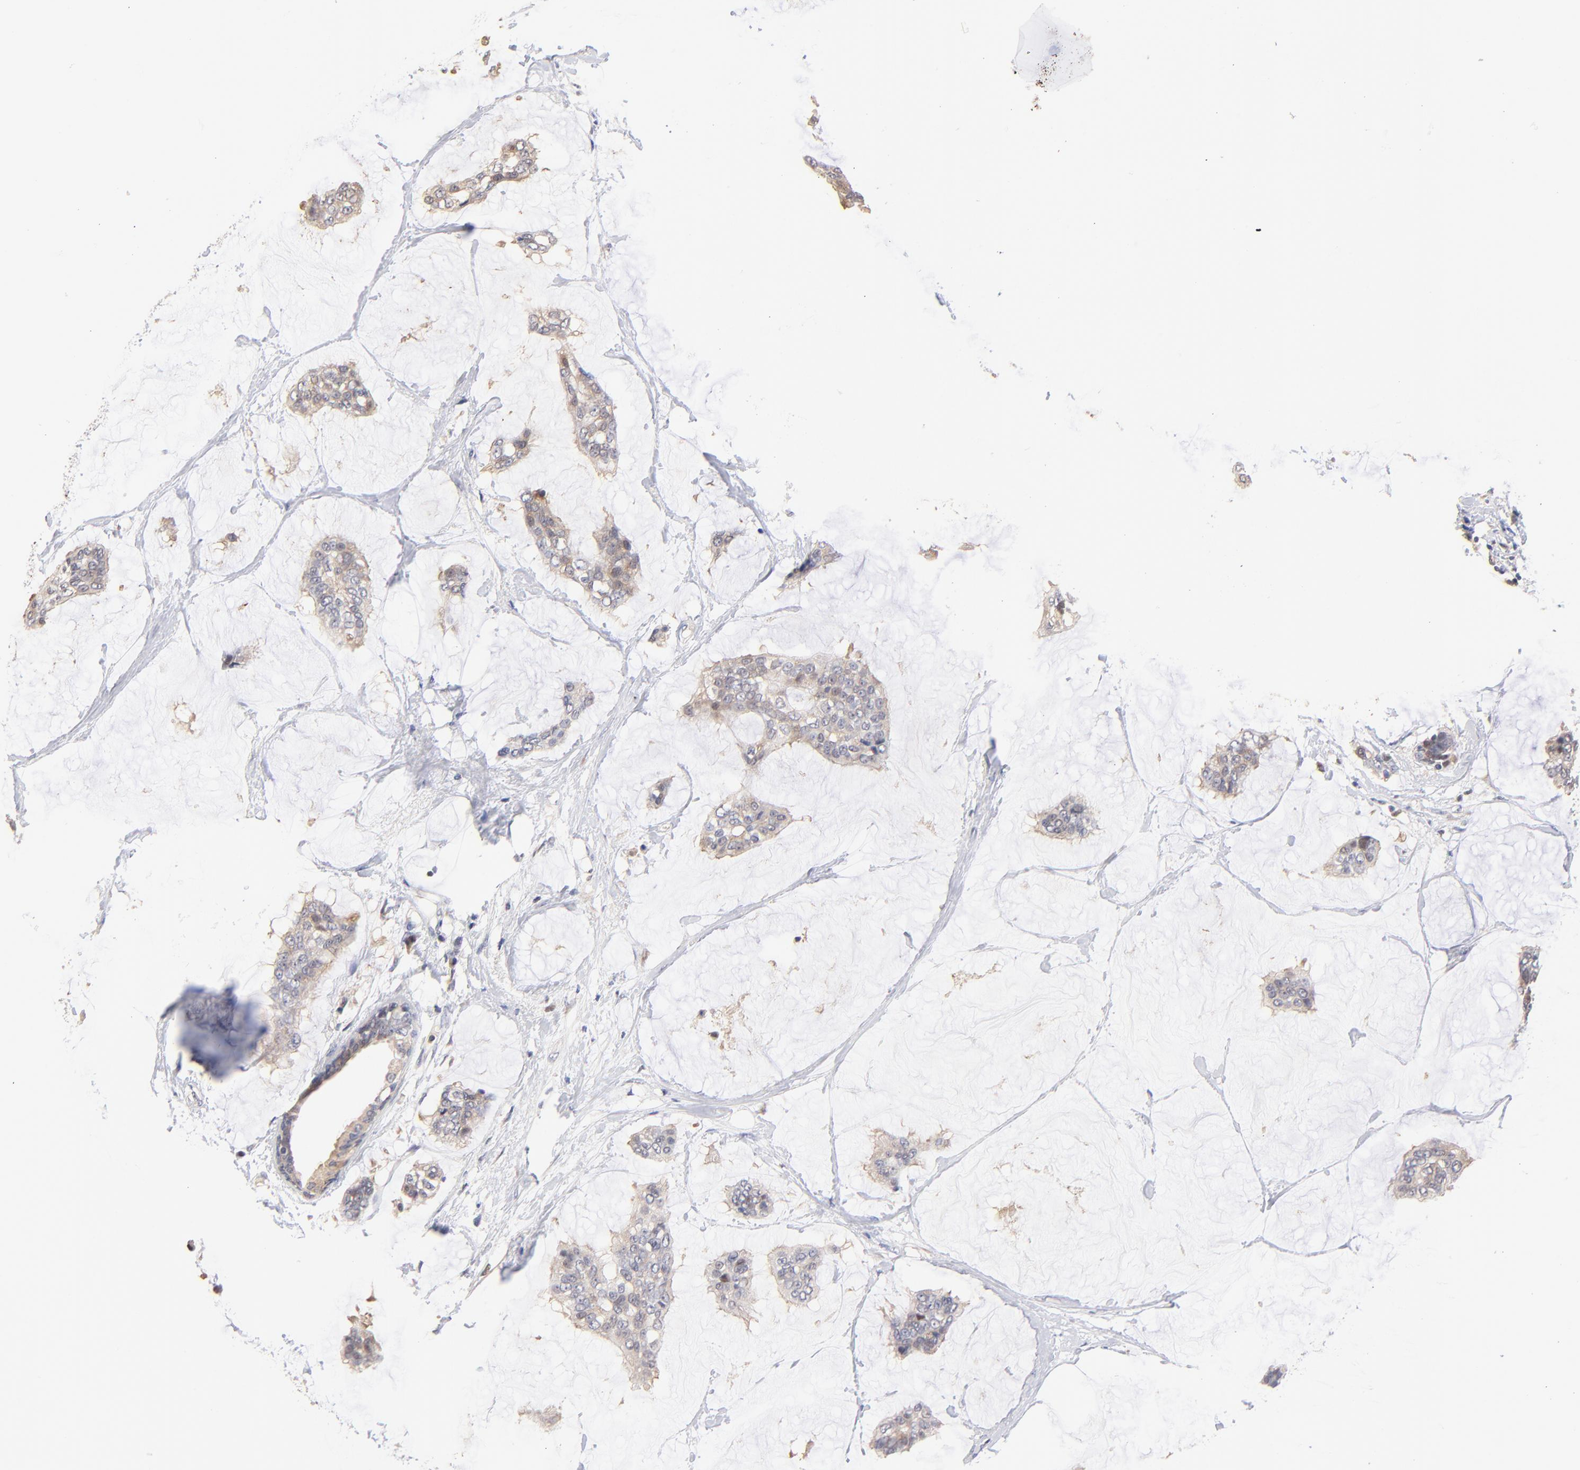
{"staining": {"intensity": "weak", "quantity": "25%-75%", "location": "cytoplasmic/membranous"}, "tissue": "breast cancer", "cell_type": "Tumor cells", "image_type": "cancer", "snomed": [{"axis": "morphology", "description": "Duct carcinoma"}, {"axis": "topography", "description": "Breast"}], "caption": "Tumor cells demonstrate low levels of weak cytoplasmic/membranous staining in about 25%-75% of cells in infiltrating ductal carcinoma (breast). (Stains: DAB in brown, nuclei in blue, Microscopy: brightfield microscopy at high magnification).", "gene": "BBOF1", "patient": {"sex": "female", "age": 93}}